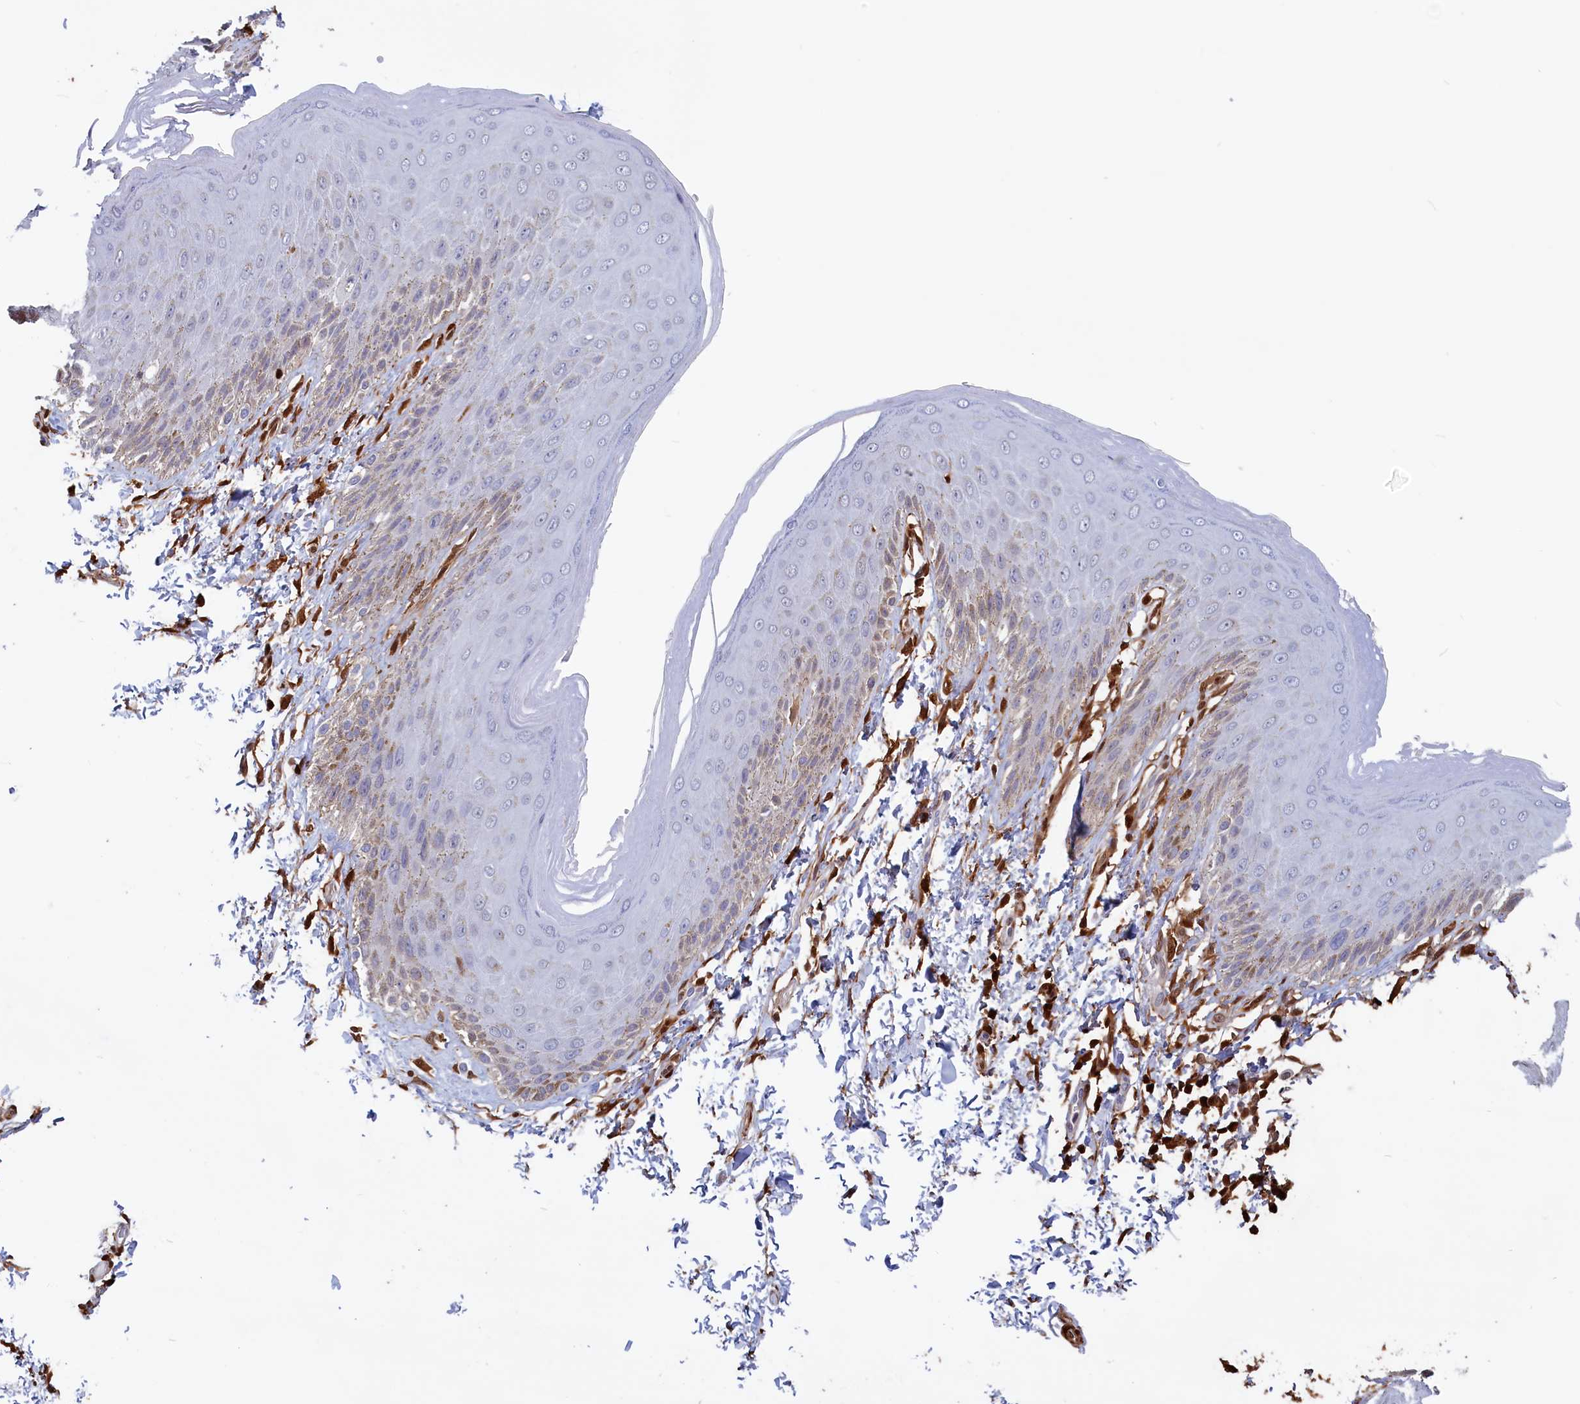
{"staining": {"intensity": "moderate", "quantity": "<25%", "location": "cytoplasmic/membranous"}, "tissue": "skin", "cell_type": "Epidermal cells", "image_type": "normal", "snomed": [{"axis": "morphology", "description": "Normal tissue, NOS"}, {"axis": "topography", "description": "Anal"}], "caption": "The image displays a brown stain indicating the presence of a protein in the cytoplasmic/membranous of epidermal cells in skin.", "gene": "CRIP1", "patient": {"sex": "male", "age": 44}}